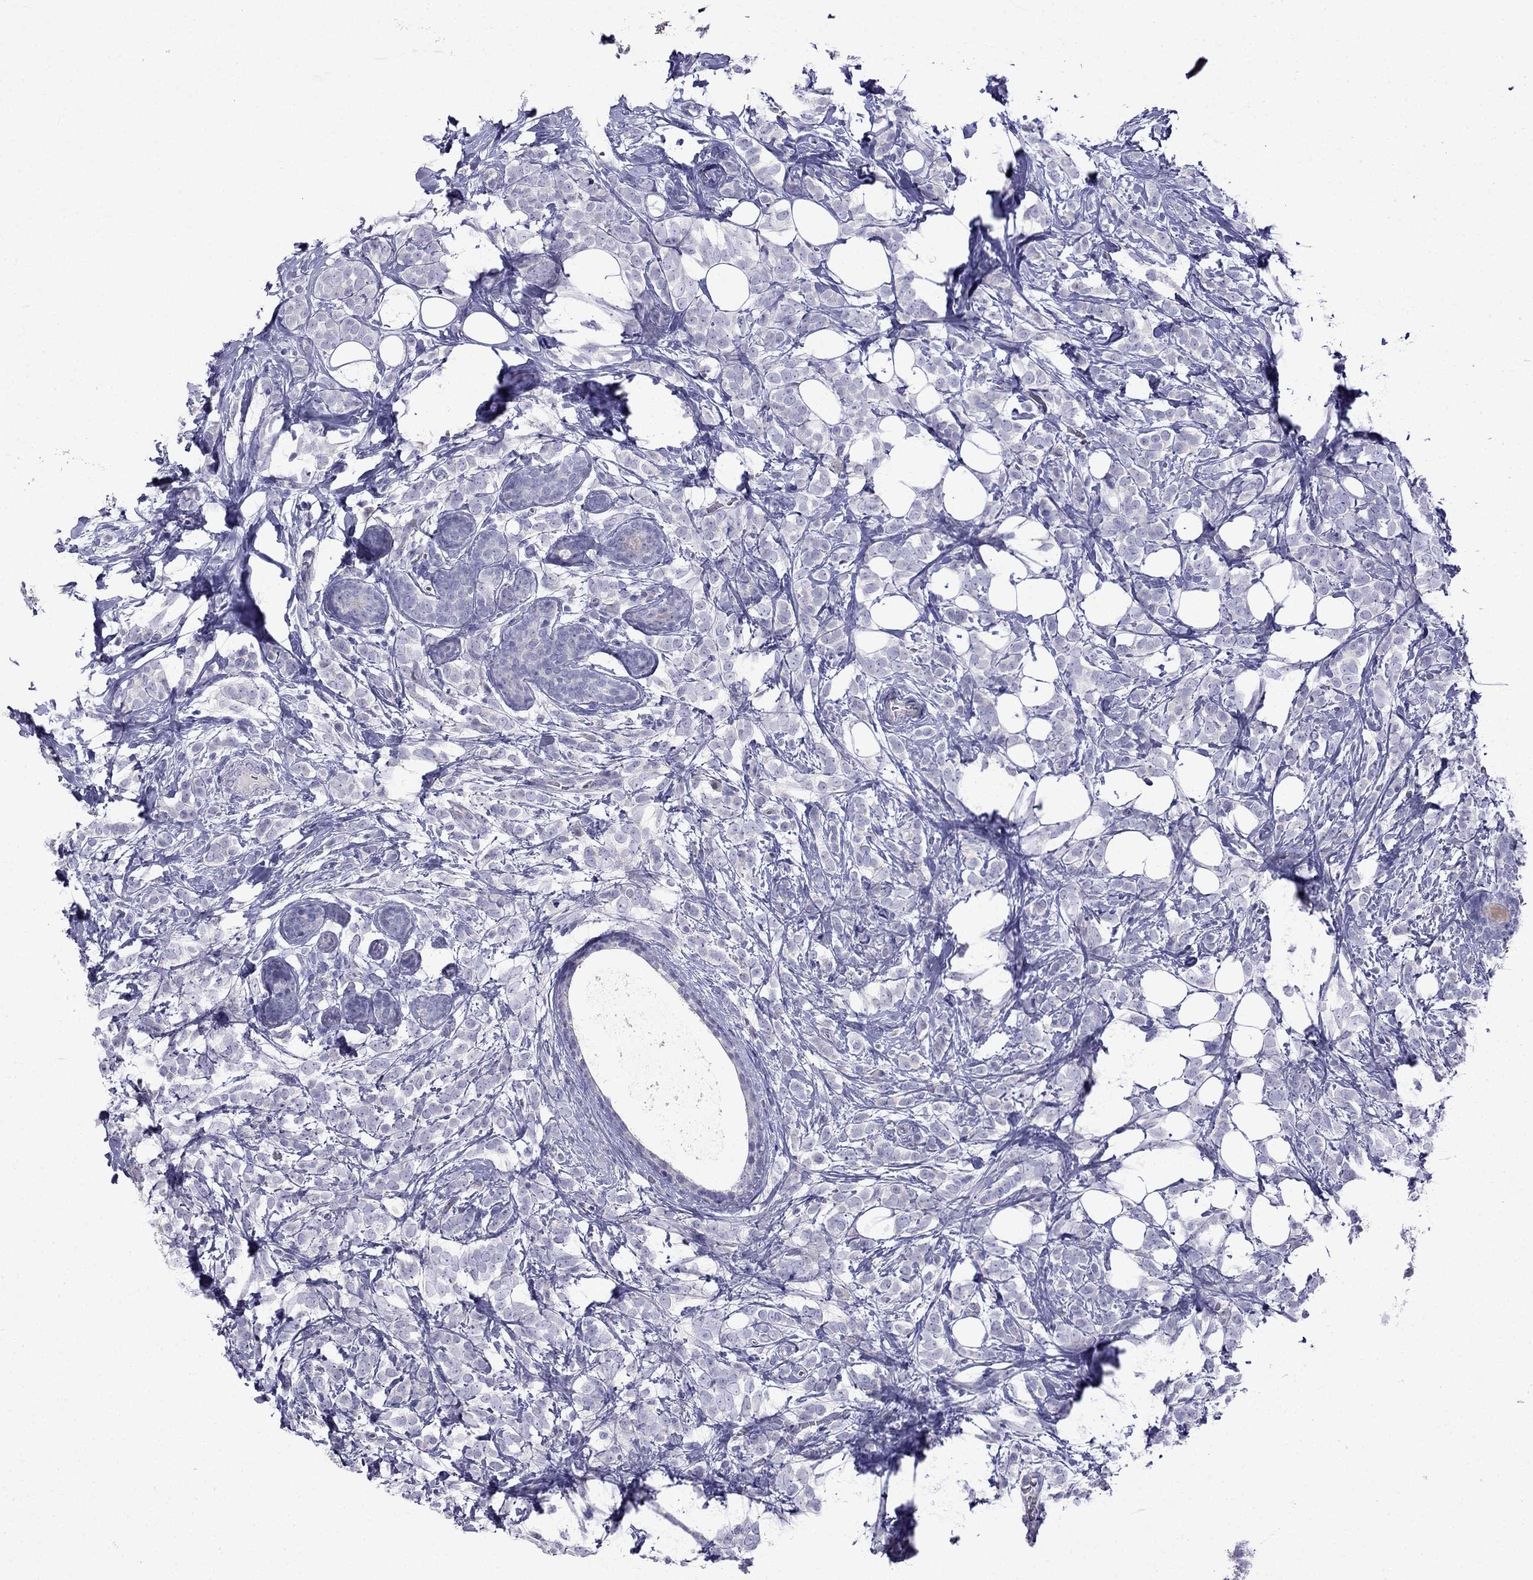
{"staining": {"intensity": "negative", "quantity": "none", "location": "none"}, "tissue": "breast cancer", "cell_type": "Tumor cells", "image_type": "cancer", "snomed": [{"axis": "morphology", "description": "Lobular carcinoma"}, {"axis": "topography", "description": "Breast"}], "caption": "Tumor cells are negative for protein expression in human breast lobular carcinoma.", "gene": "PATE1", "patient": {"sex": "female", "age": 49}}